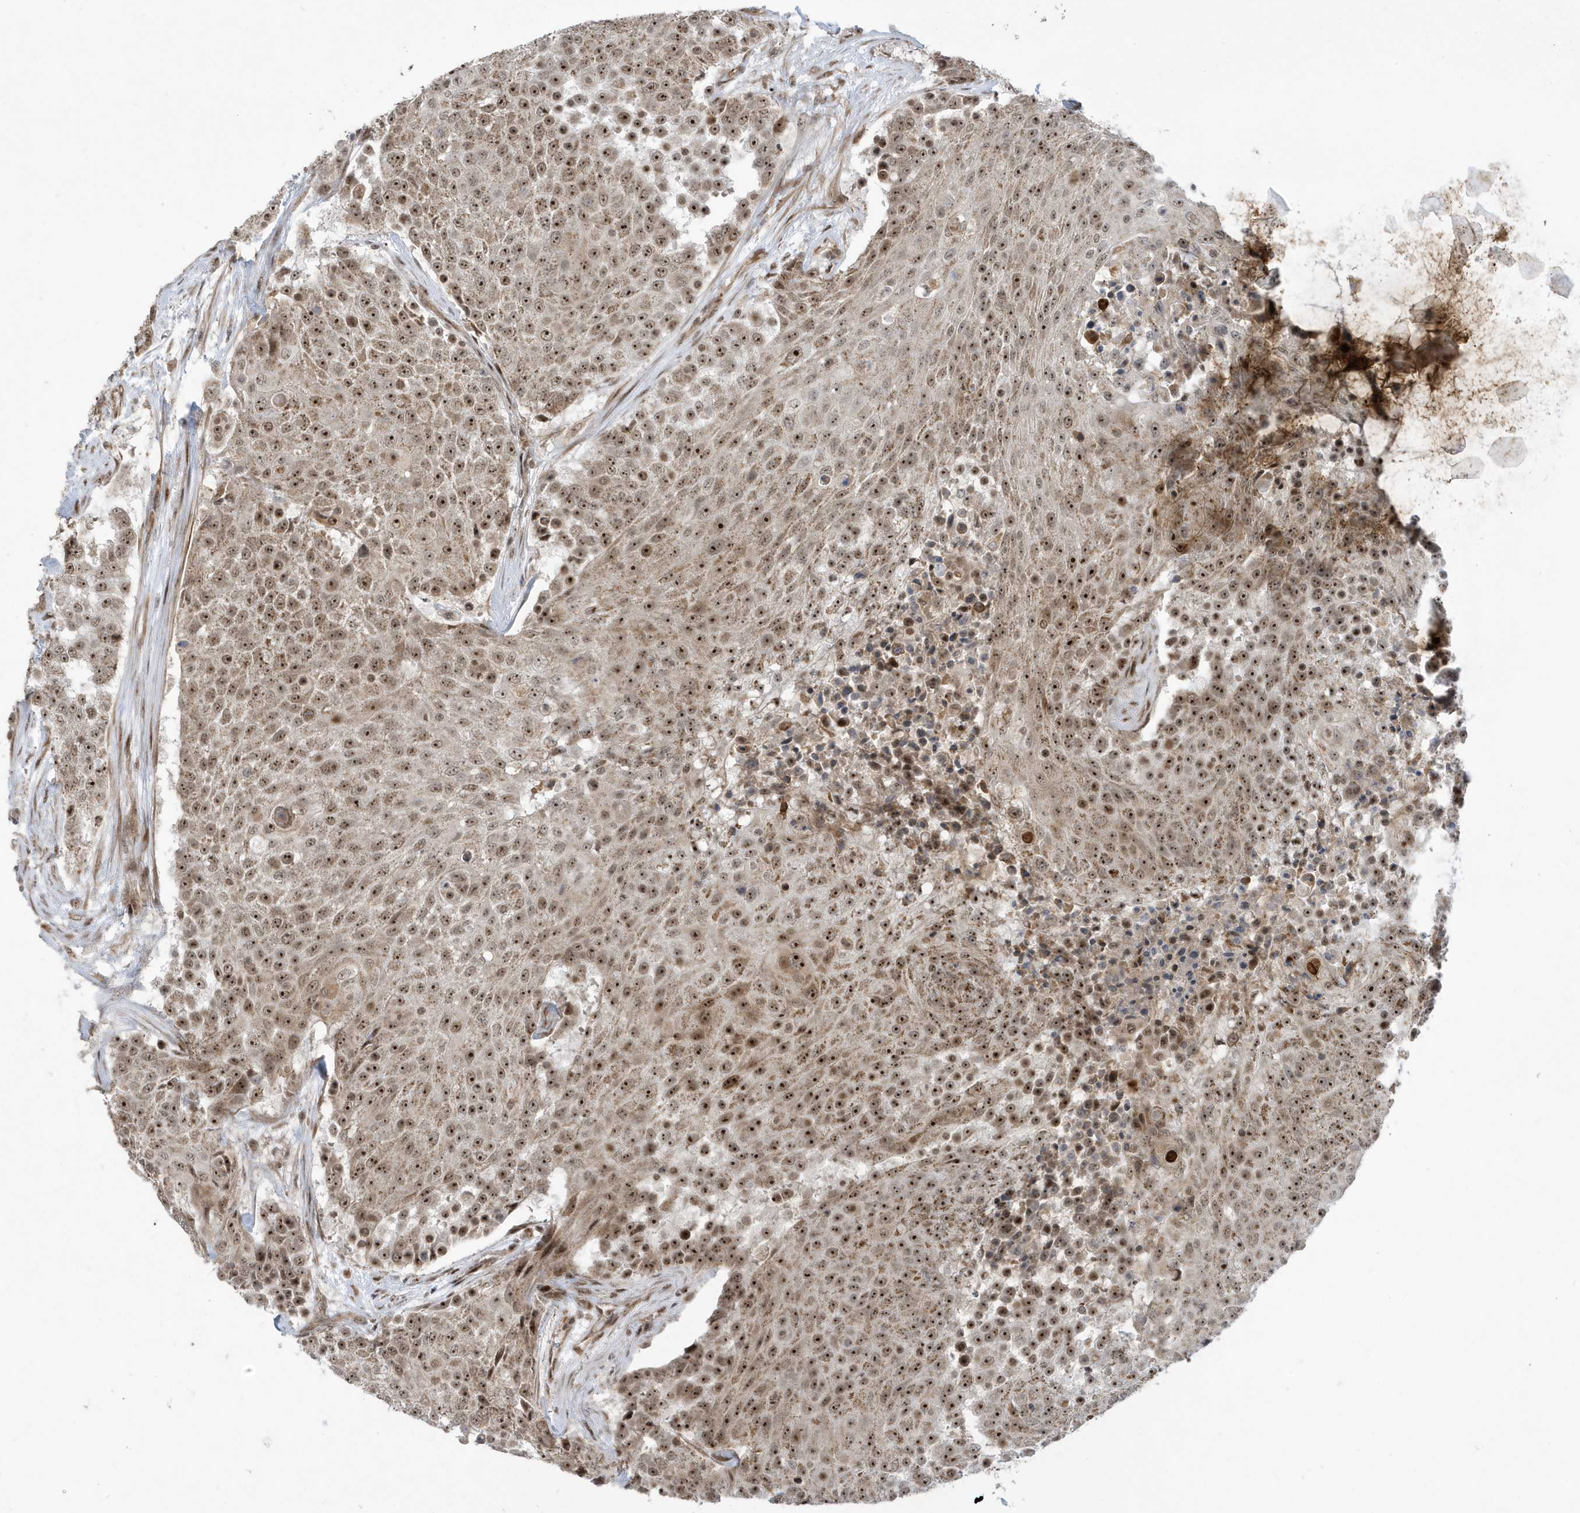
{"staining": {"intensity": "strong", "quantity": ">75%", "location": "nuclear"}, "tissue": "urothelial cancer", "cell_type": "Tumor cells", "image_type": "cancer", "snomed": [{"axis": "morphology", "description": "Urothelial carcinoma, High grade"}, {"axis": "topography", "description": "Urinary bladder"}], "caption": "About >75% of tumor cells in urothelial carcinoma (high-grade) exhibit strong nuclear protein expression as visualized by brown immunohistochemical staining.", "gene": "FAM9B", "patient": {"sex": "female", "age": 63}}